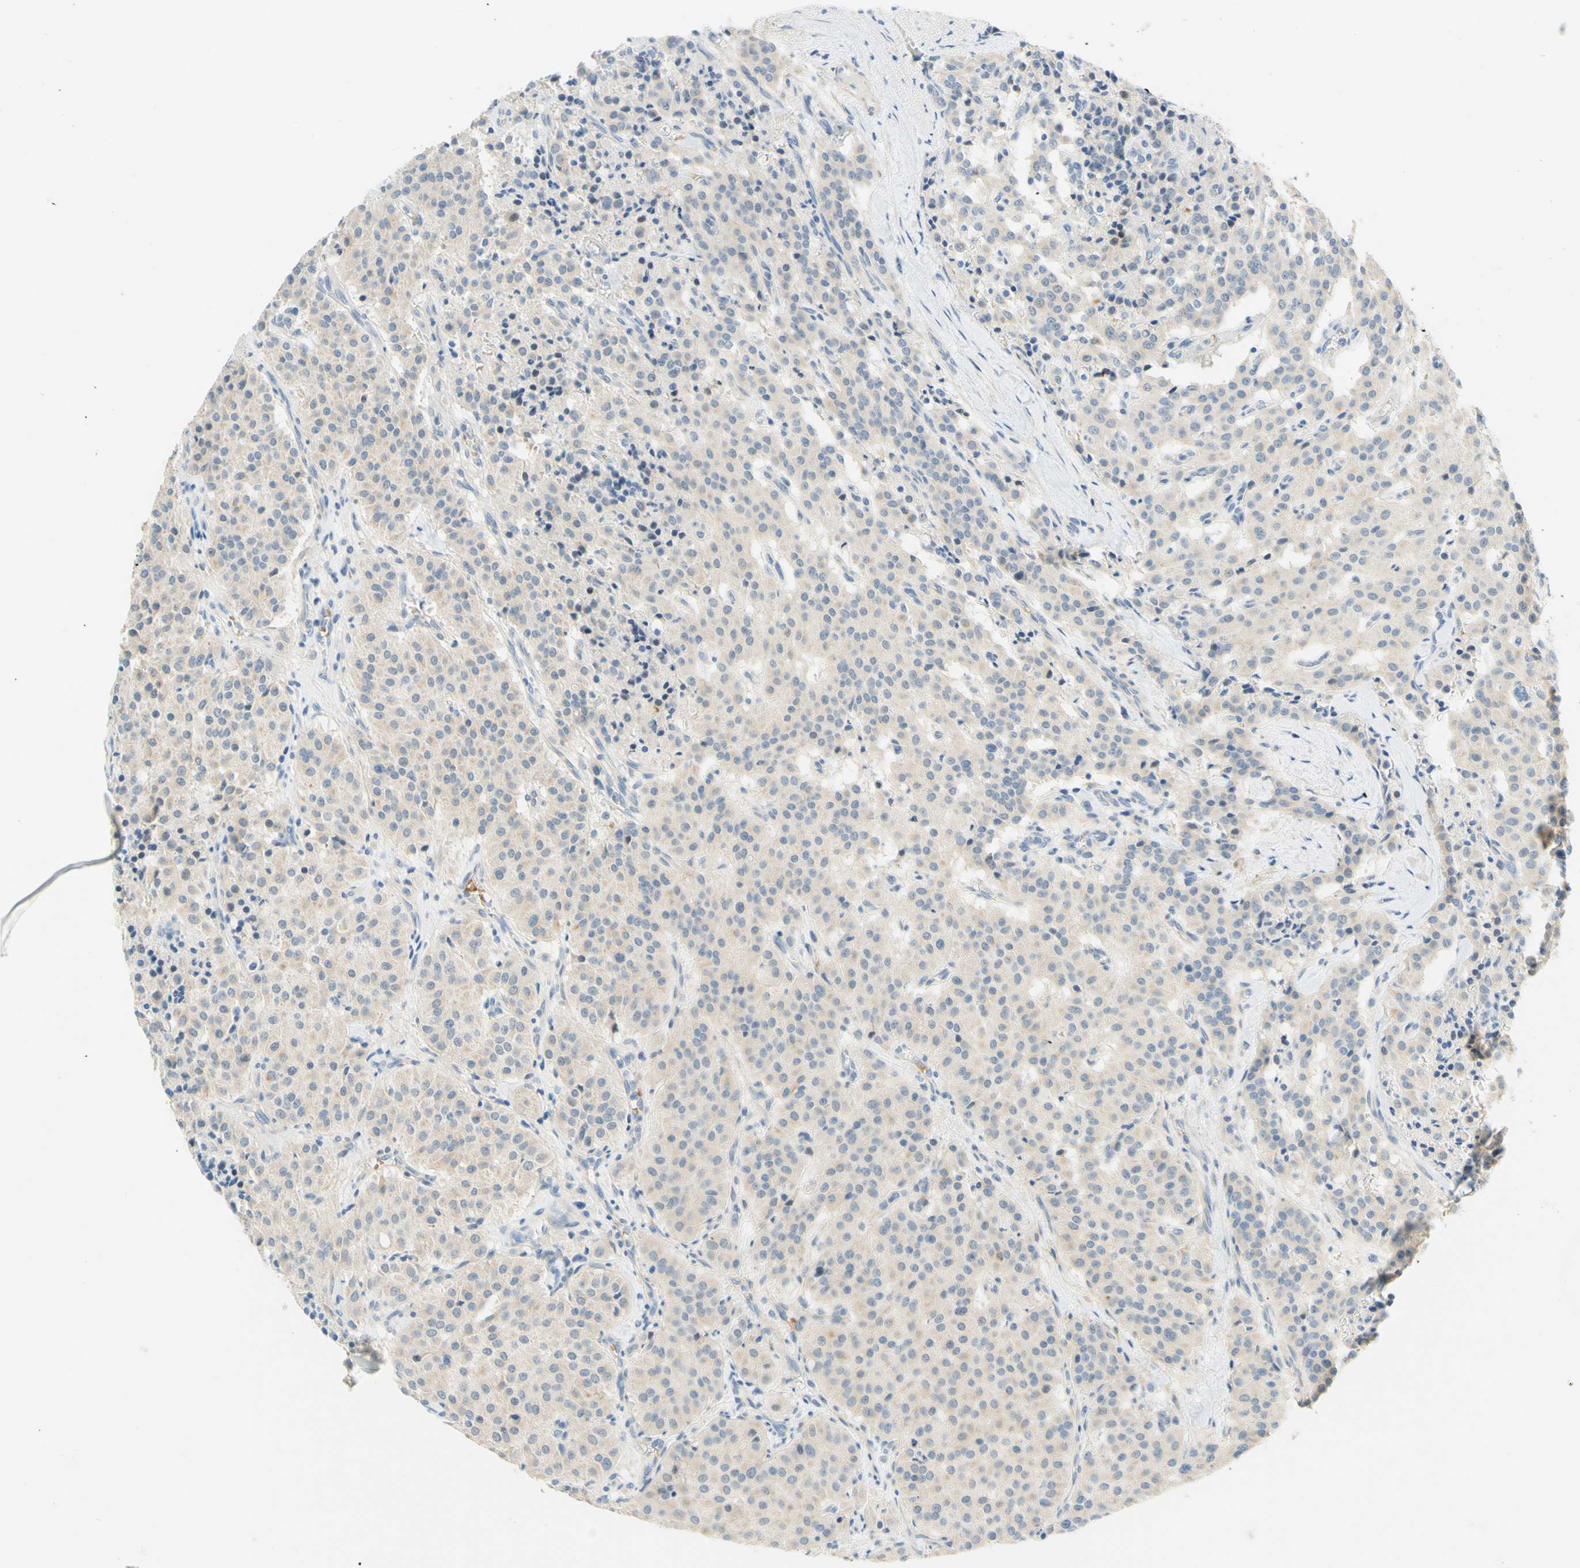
{"staining": {"intensity": "weak", "quantity": "25%-75%", "location": "cytoplasmic/membranous"}, "tissue": "carcinoid", "cell_type": "Tumor cells", "image_type": "cancer", "snomed": [{"axis": "morphology", "description": "Carcinoid, malignant, NOS"}, {"axis": "topography", "description": "Lung"}], "caption": "Human carcinoid (malignant) stained with a protein marker reveals weak staining in tumor cells.", "gene": "ENTREP2", "patient": {"sex": "male", "age": 30}}